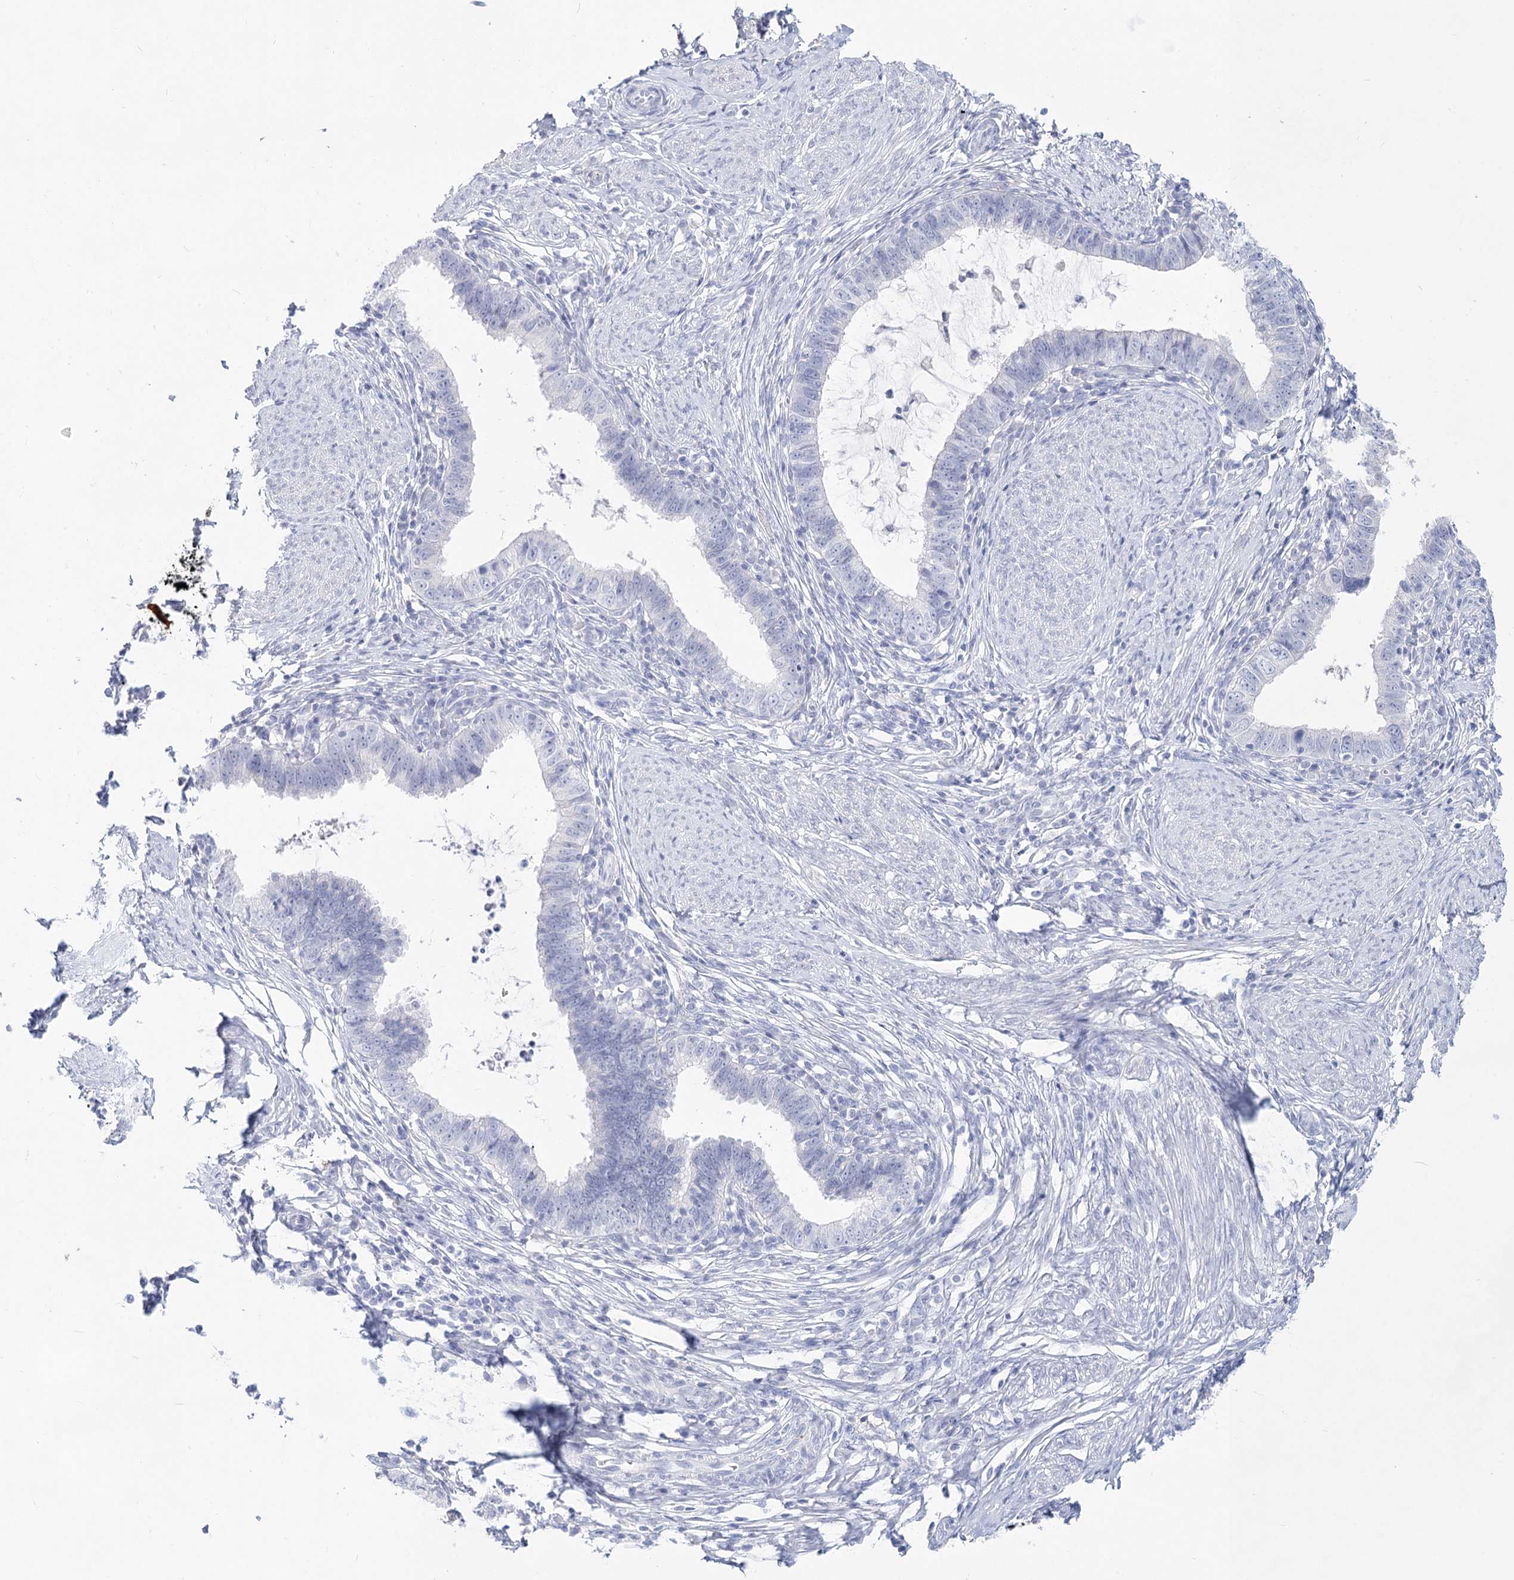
{"staining": {"intensity": "negative", "quantity": "none", "location": "none"}, "tissue": "cervical cancer", "cell_type": "Tumor cells", "image_type": "cancer", "snomed": [{"axis": "morphology", "description": "Adenocarcinoma, NOS"}, {"axis": "topography", "description": "Cervix"}], "caption": "Tumor cells are negative for brown protein staining in cervical adenocarcinoma. (DAB immunohistochemistry with hematoxylin counter stain).", "gene": "TASOR2", "patient": {"sex": "female", "age": 36}}